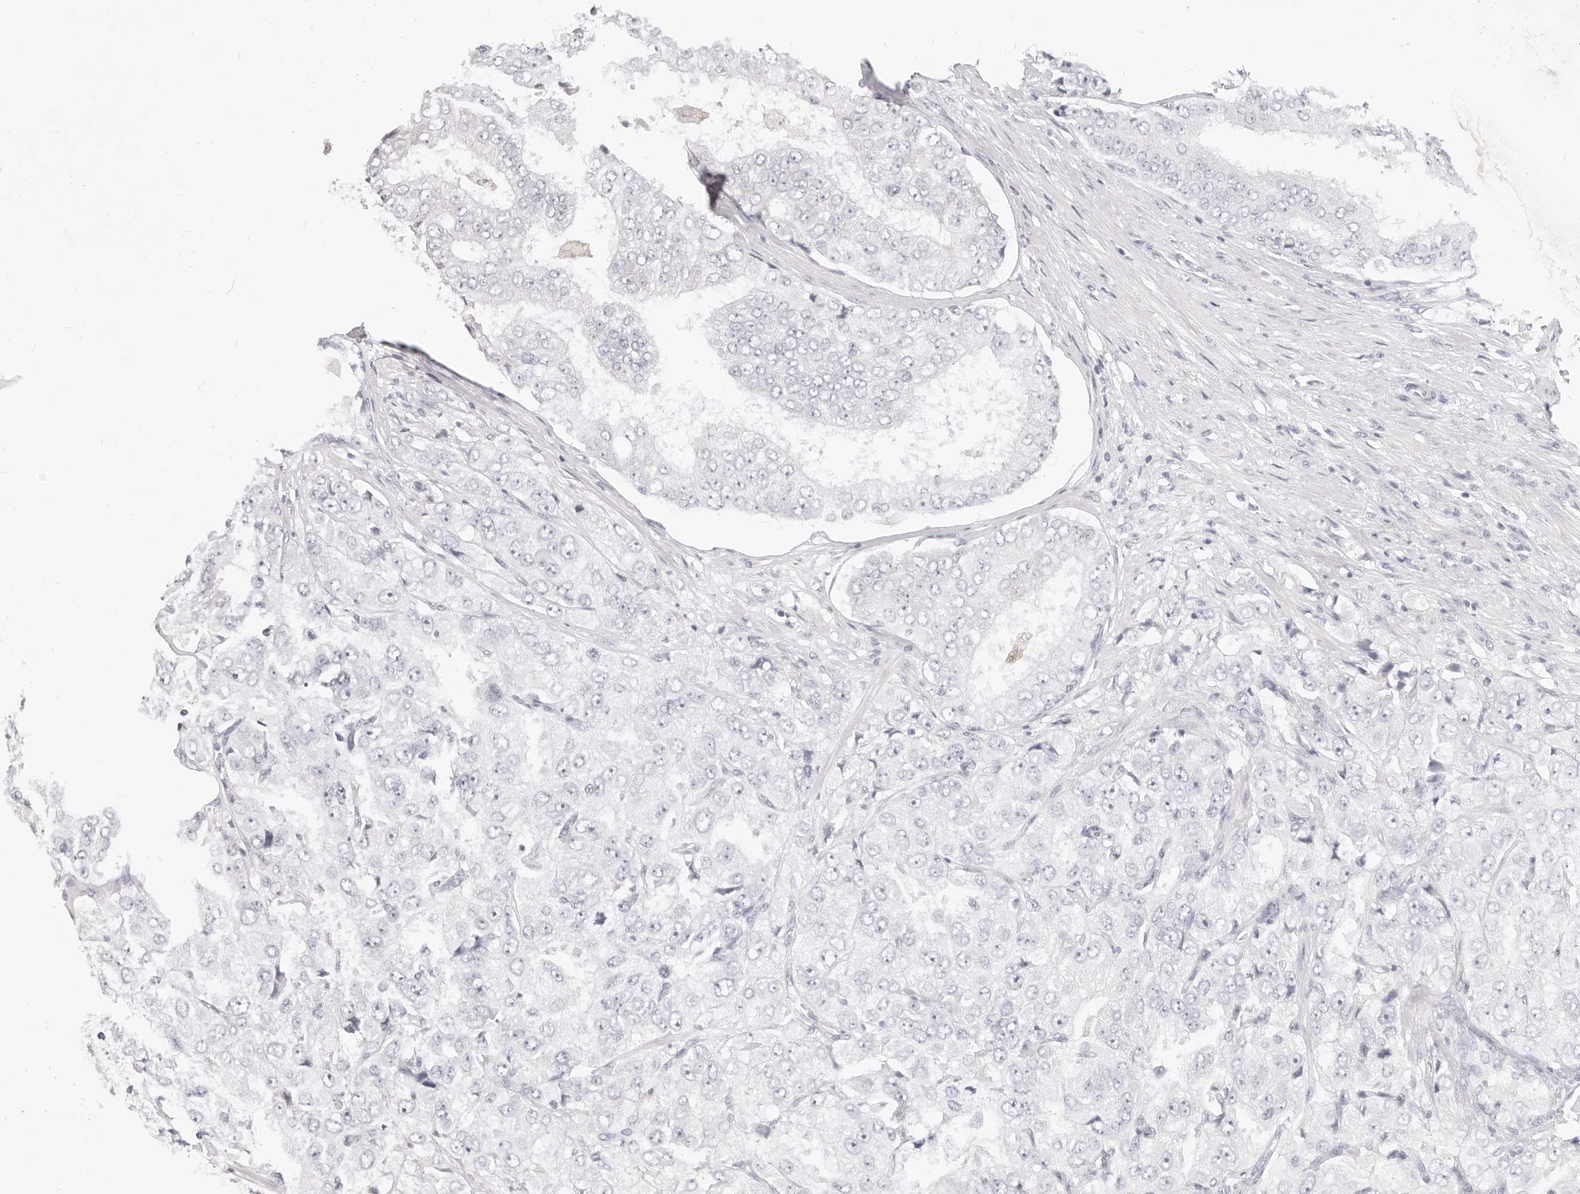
{"staining": {"intensity": "negative", "quantity": "none", "location": "none"}, "tissue": "prostate cancer", "cell_type": "Tumor cells", "image_type": "cancer", "snomed": [{"axis": "morphology", "description": "Adenocarcinoma, High grade"}, {"axis": "topography", "description": "Prostate"}], "caption": "Histopathology image shows no significant protein positivity in tumor cells of high-grade adenocarcinoma (prostate).", "gene": "ASCL1", "patient": {"sex": "male", "age": 58}}